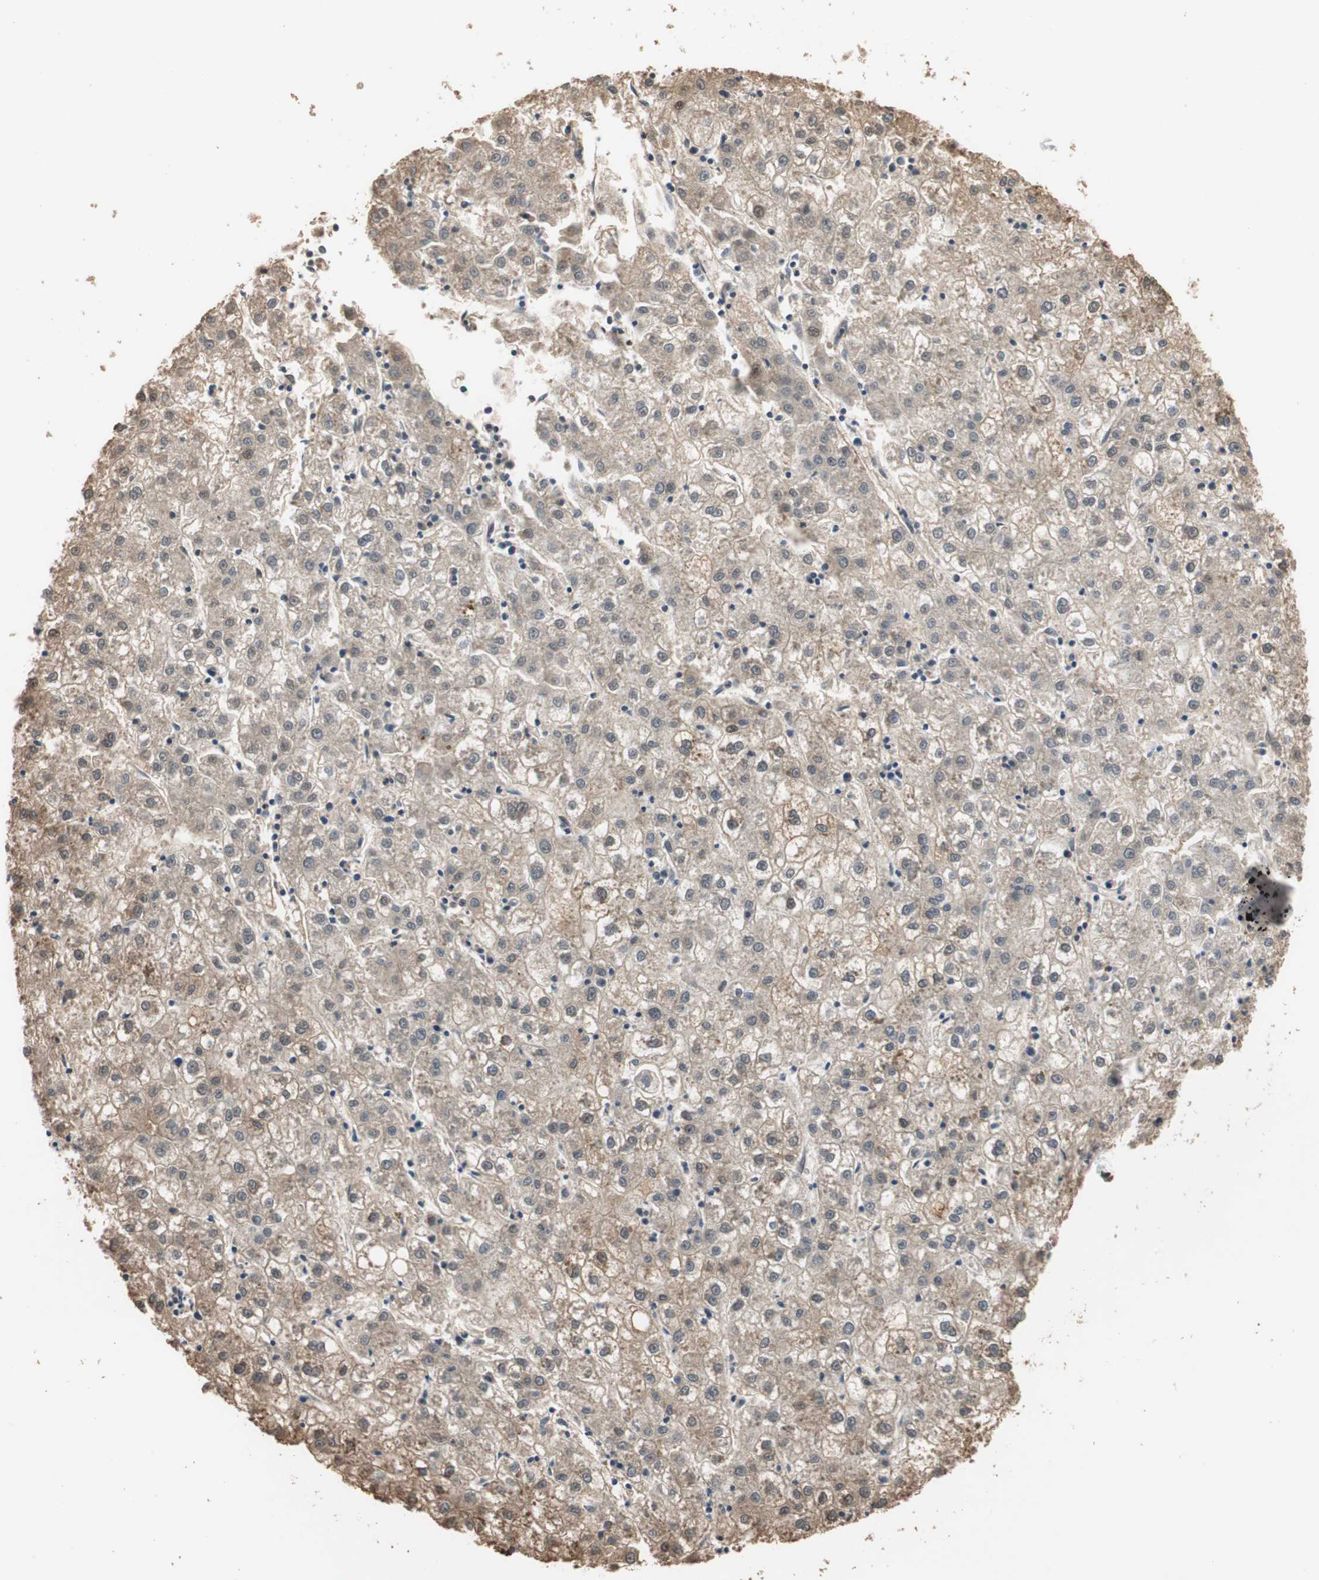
{"staining": {"intensity": "moderate", "quantity": ">75%", "location": "cytoplasmic/membranous"}, "tissue": "liver cancer", "cell_type": "Tumor cells", "image_type": "cancer", "snomed": [{"axis": "morphology", "description": "Carcinoma, Hepatocellular, NOS"}, {"axis": "topography", "description": "Liver"}], "caption": "Liver hepatocellular carcinoma stained with a brown dye reveals moderate cytoplasmic/membranous positive positivity in about >75% of tumor cells.", "gene": "CDC5L", "patient": {"sex": "male", "age": 72}}